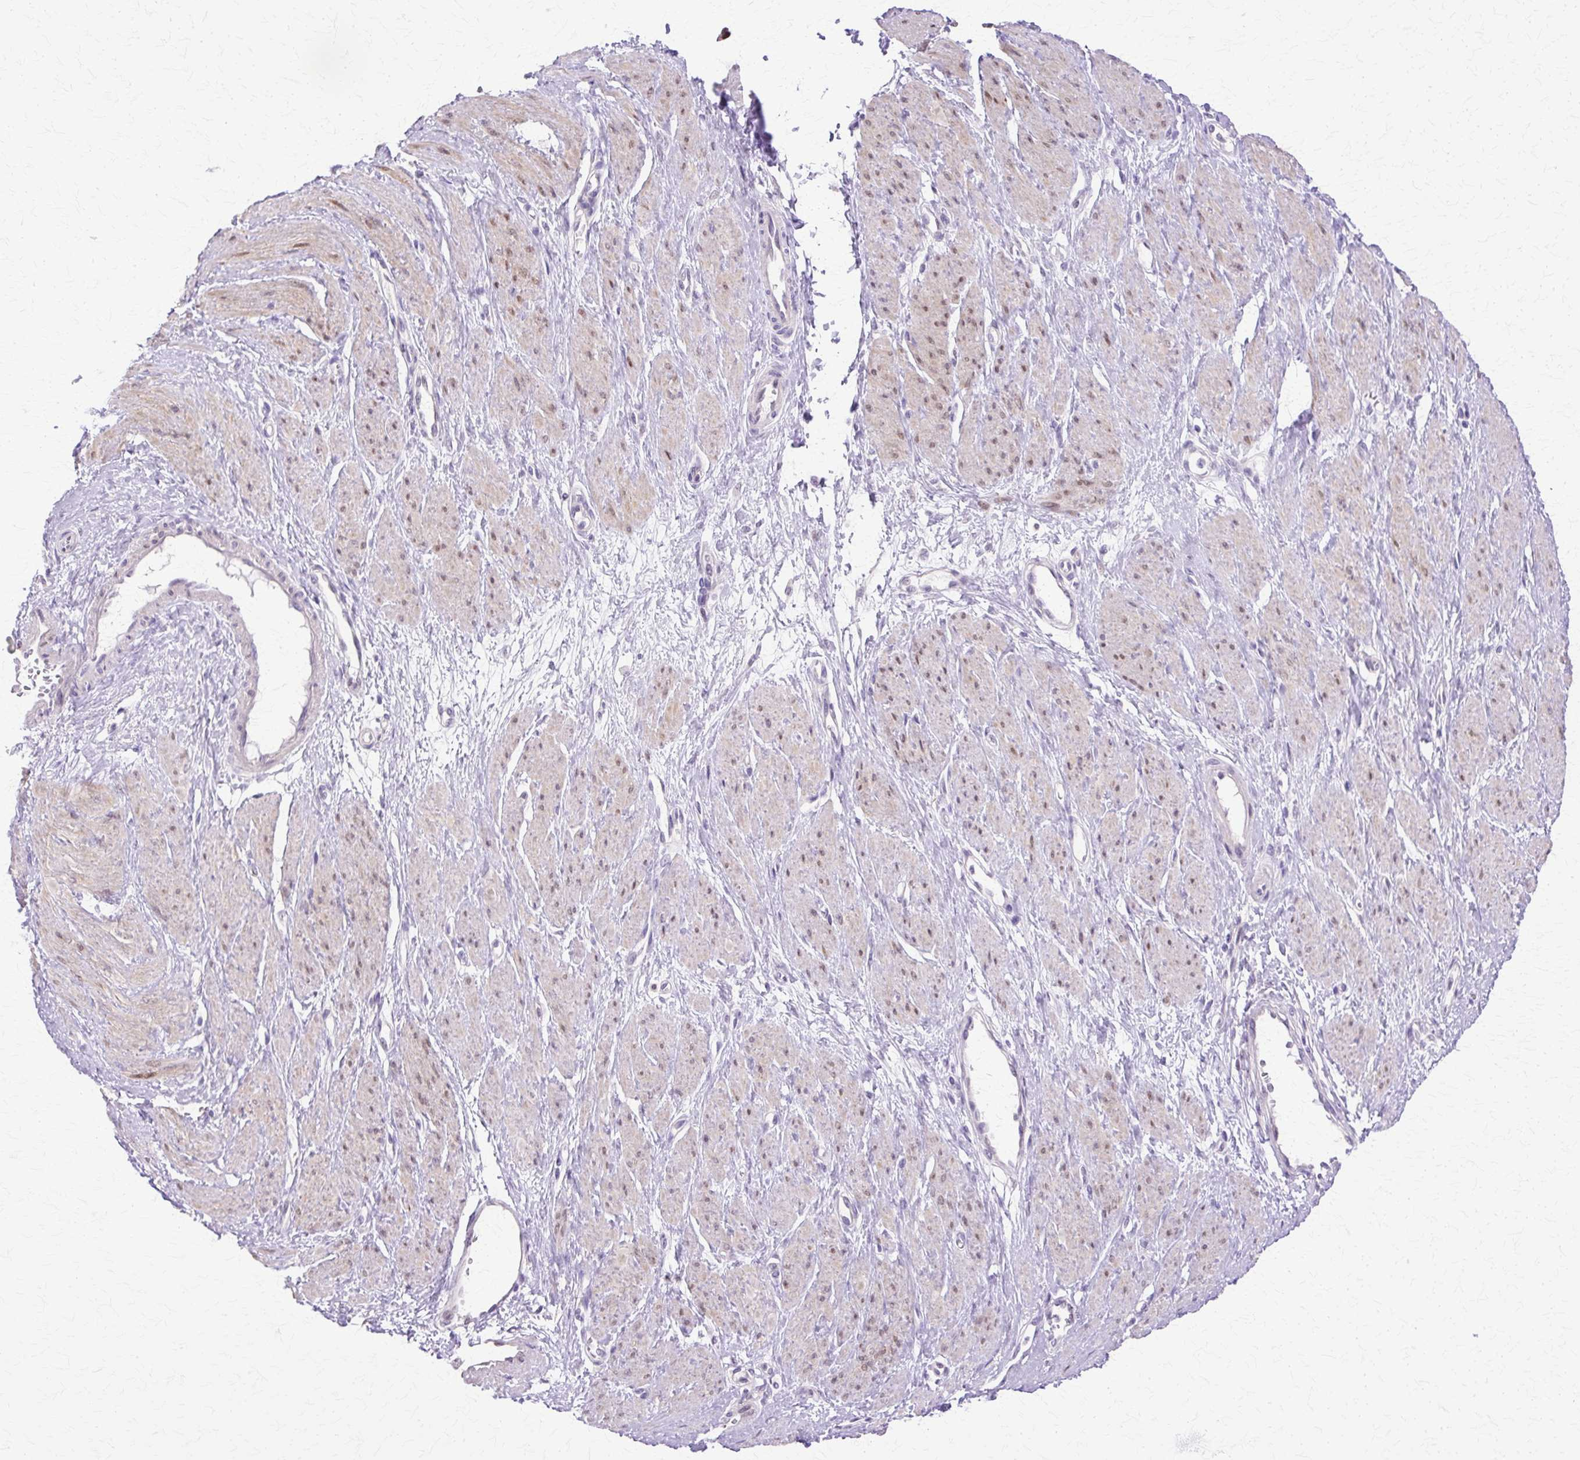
{"staining": {"intensity": "moderate", "quantity": "25%-75%", "location": "nuclear"}, "tissue": "smooth muscle", "cell_type": "Smooth muscle cells", "image_type": "normal", "snomed": [{"axis": "morphology", "description": "Normal tissue, NOS"}, {"axis": "topography", "description": "Smooth muscle"}, {"axis": "topography", "description": "Uterus"}], "caption": "This micrograph shows immunohistochemistry staining of normal human smooth muscle, with medium moderate nuclear staining in about 25%-75% of smooth muscle cells.", "gene": "HSPA1A", "patient": {"sex": "female", "age": 39}}